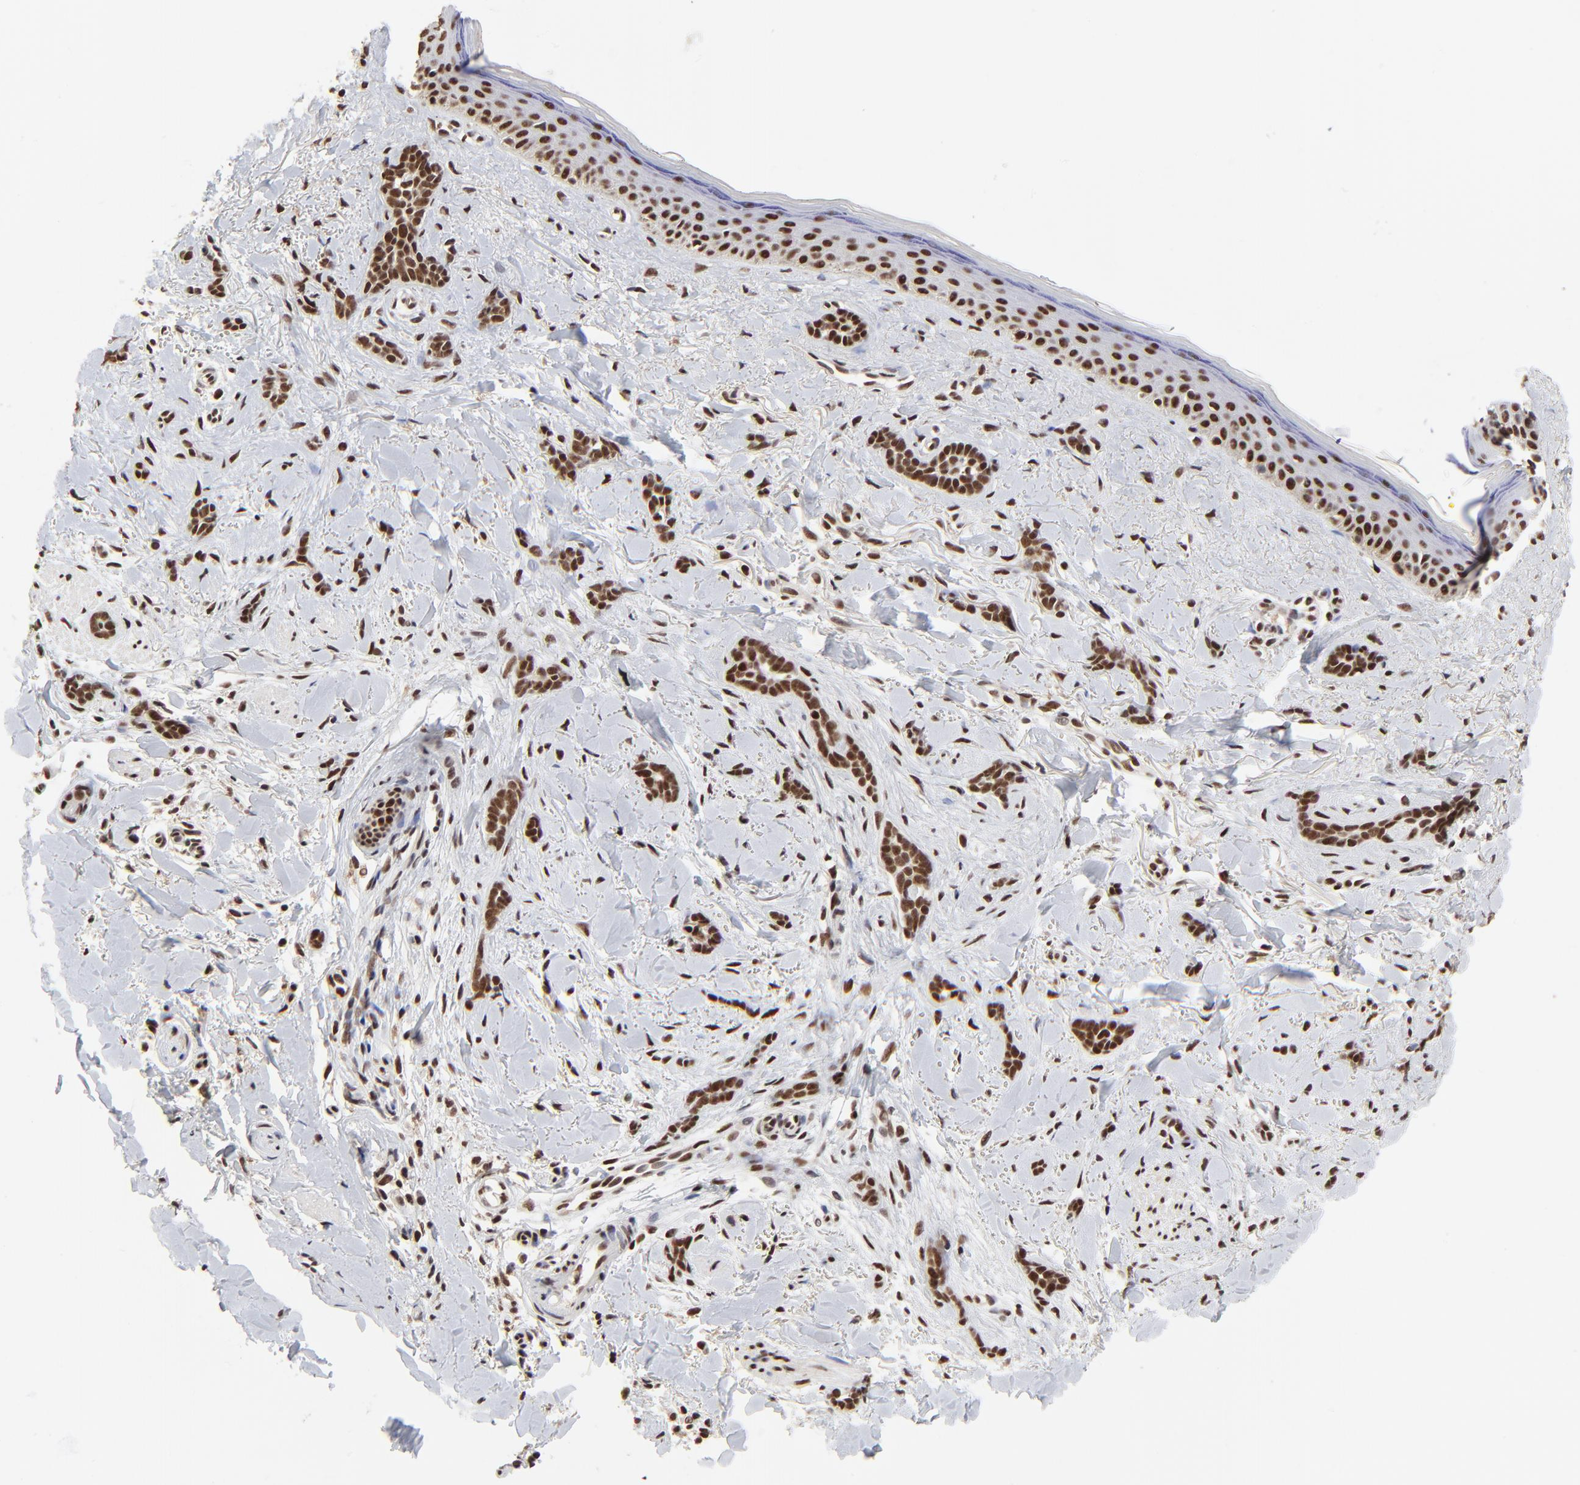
{"staining": {"intensity": "strong", "quantity": ">75%", "location": "nuclear"}, "tissue": "skin cancer", "cell_type": "Tumor cells", "image_type": "cancer", "snomed": [{"axis": "morphology", "description": "Basal cell carcinoma"}, {"axis": "topography", "description": "Skin"}], "caption": "Immunohistochemistry image of neoplastic tissue: basal cell carcinoma (skin) stained using IHC displays high levels of strong protein expression localized specifically in the nuclear of tumor cells, appearing as a nuclear brown color.", "gene": "RBM22", "patient": {"sex": "female", "age": 37}}